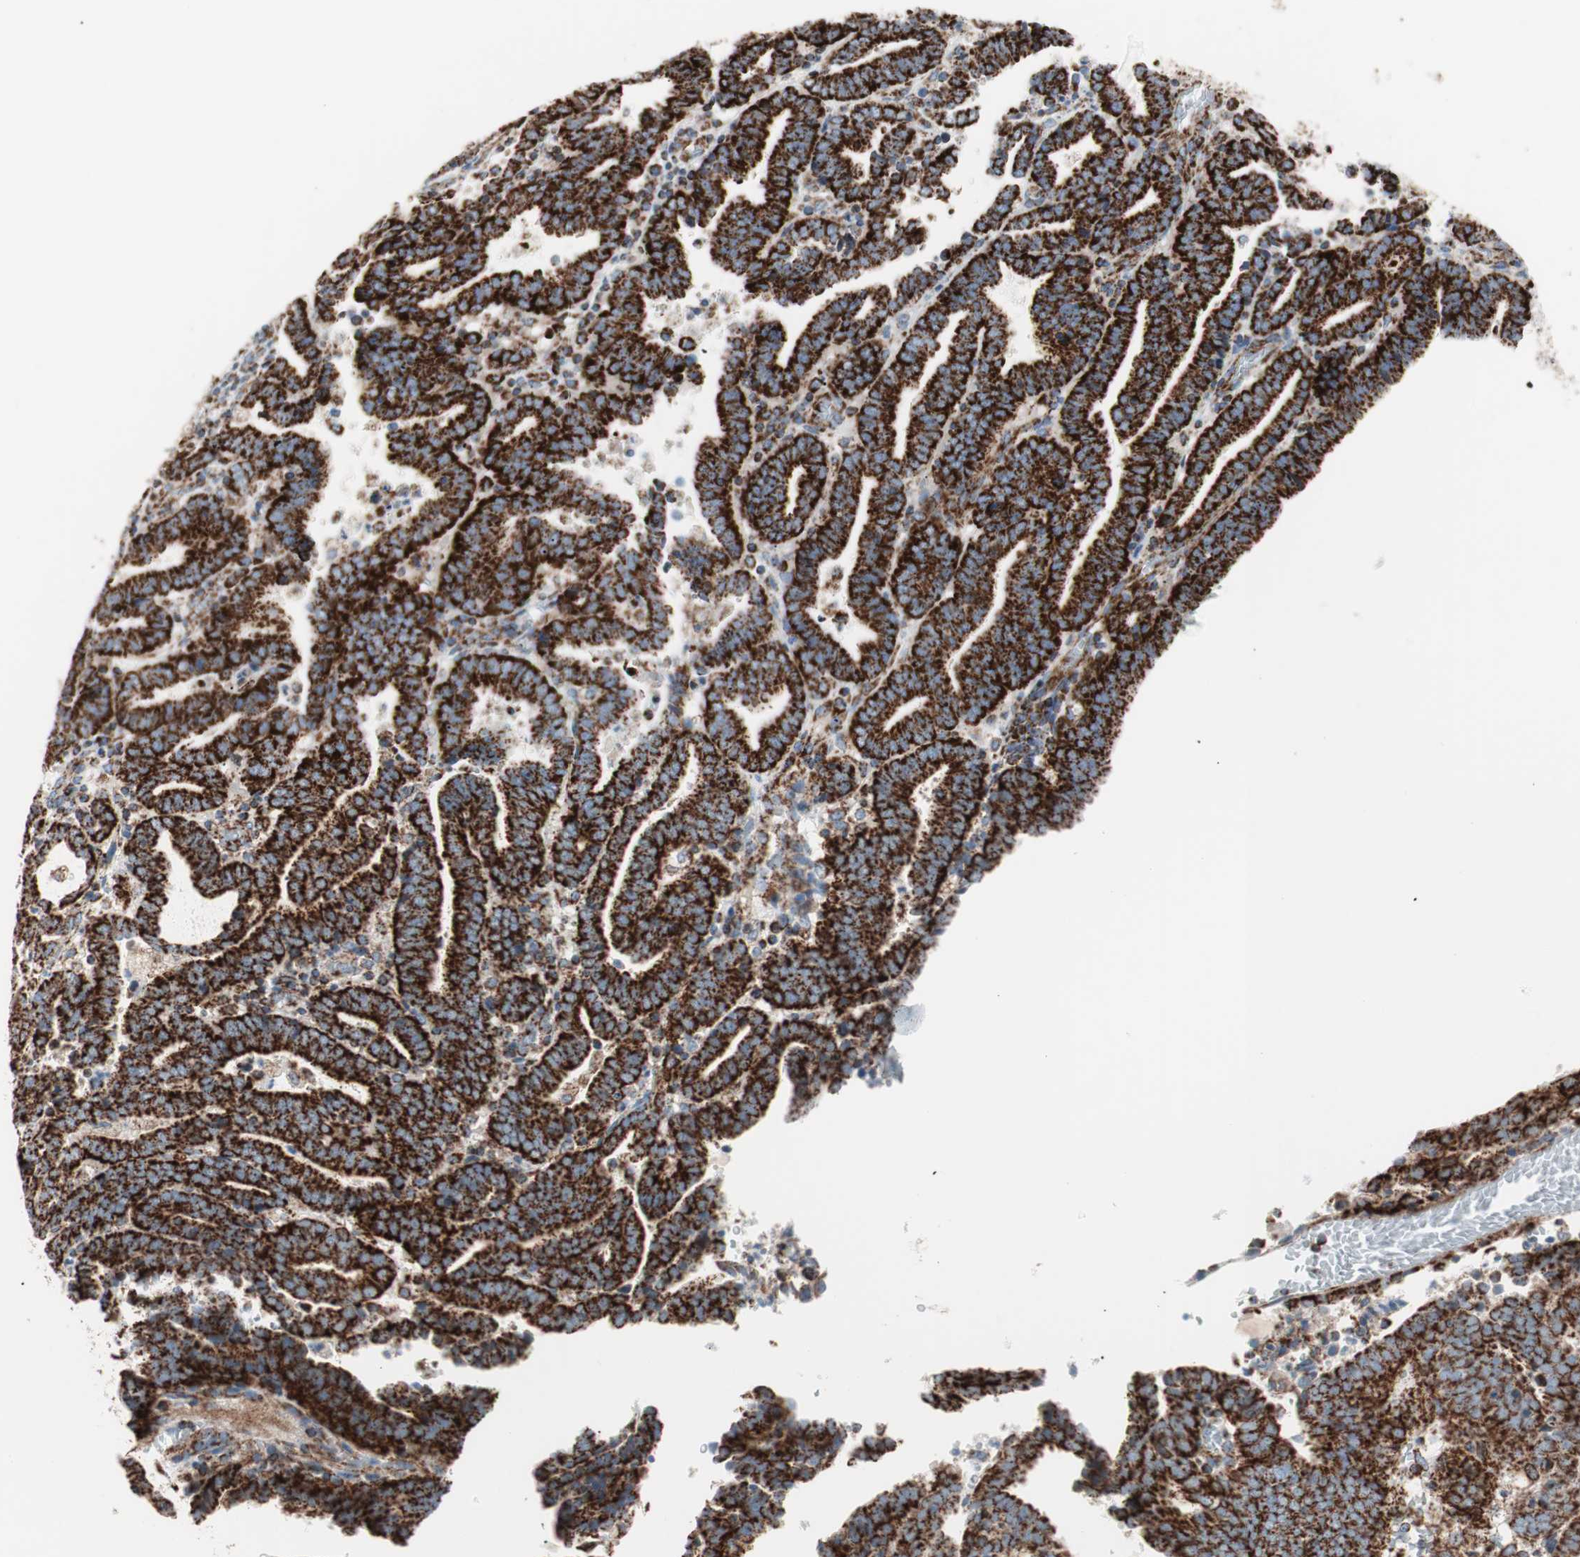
{"staining": {"intensity": "strong", "quantity": ">75%", "location": "cytoplasmic/membranous"}, "tissue": "endometrial cancer", "cell_type": "Tumor cells", "image_type": "cancer", "snomed": [{"axis": "morphology", "description": "Adenocarcinoma, NOS"}, {"axis": "topography", "description": "Uterus"}], "caption": "This photomicrograph demonstrates IHC staining of endometrial cancer, with high strong cytoplasmic/membranous expression in about >75% of tumor cells.", "gene": "TOMM20", "patient": {"sex": "female", "age": 83}}